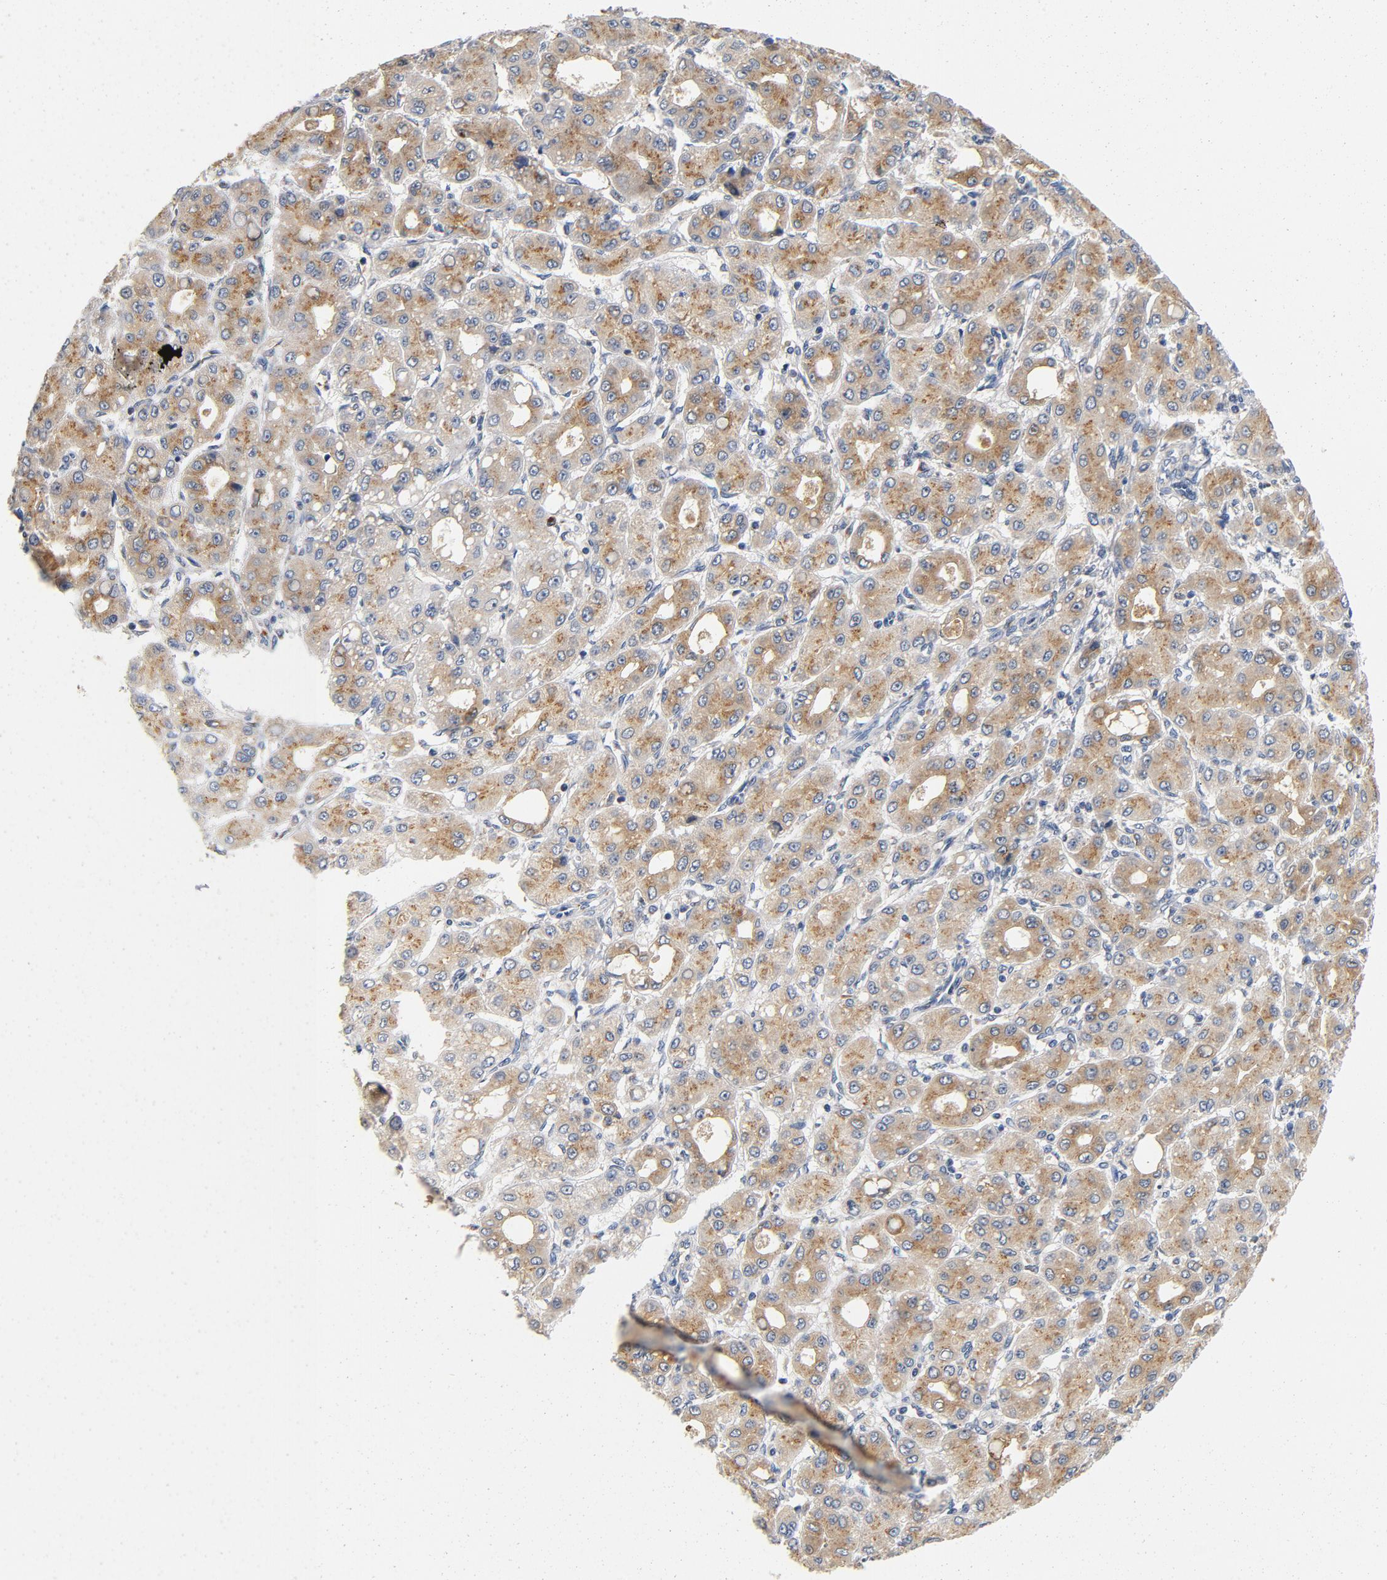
{"staining": {"intensity": "weak", "quantity": ">75%", "location": "cytoplasmic/membranous"}, "tissue": "liver cancer", "cell_type": "Tumor cells", "image_type": "cancer", "snomed": [{"axis": "morphology", "description": "Carcinoma, Hepatocellular, NOS"}, {"axis": "topography", "description": "Liver"}], "caption": "The photomicrograph reveals staining of hepatocellular carcinoma (liver), revealing weak cytoplasmic/membranous protein staining (brown color) within tumor cells.", "gene": "LMAN2", "patient": {"sex": "male", "age": 69}}